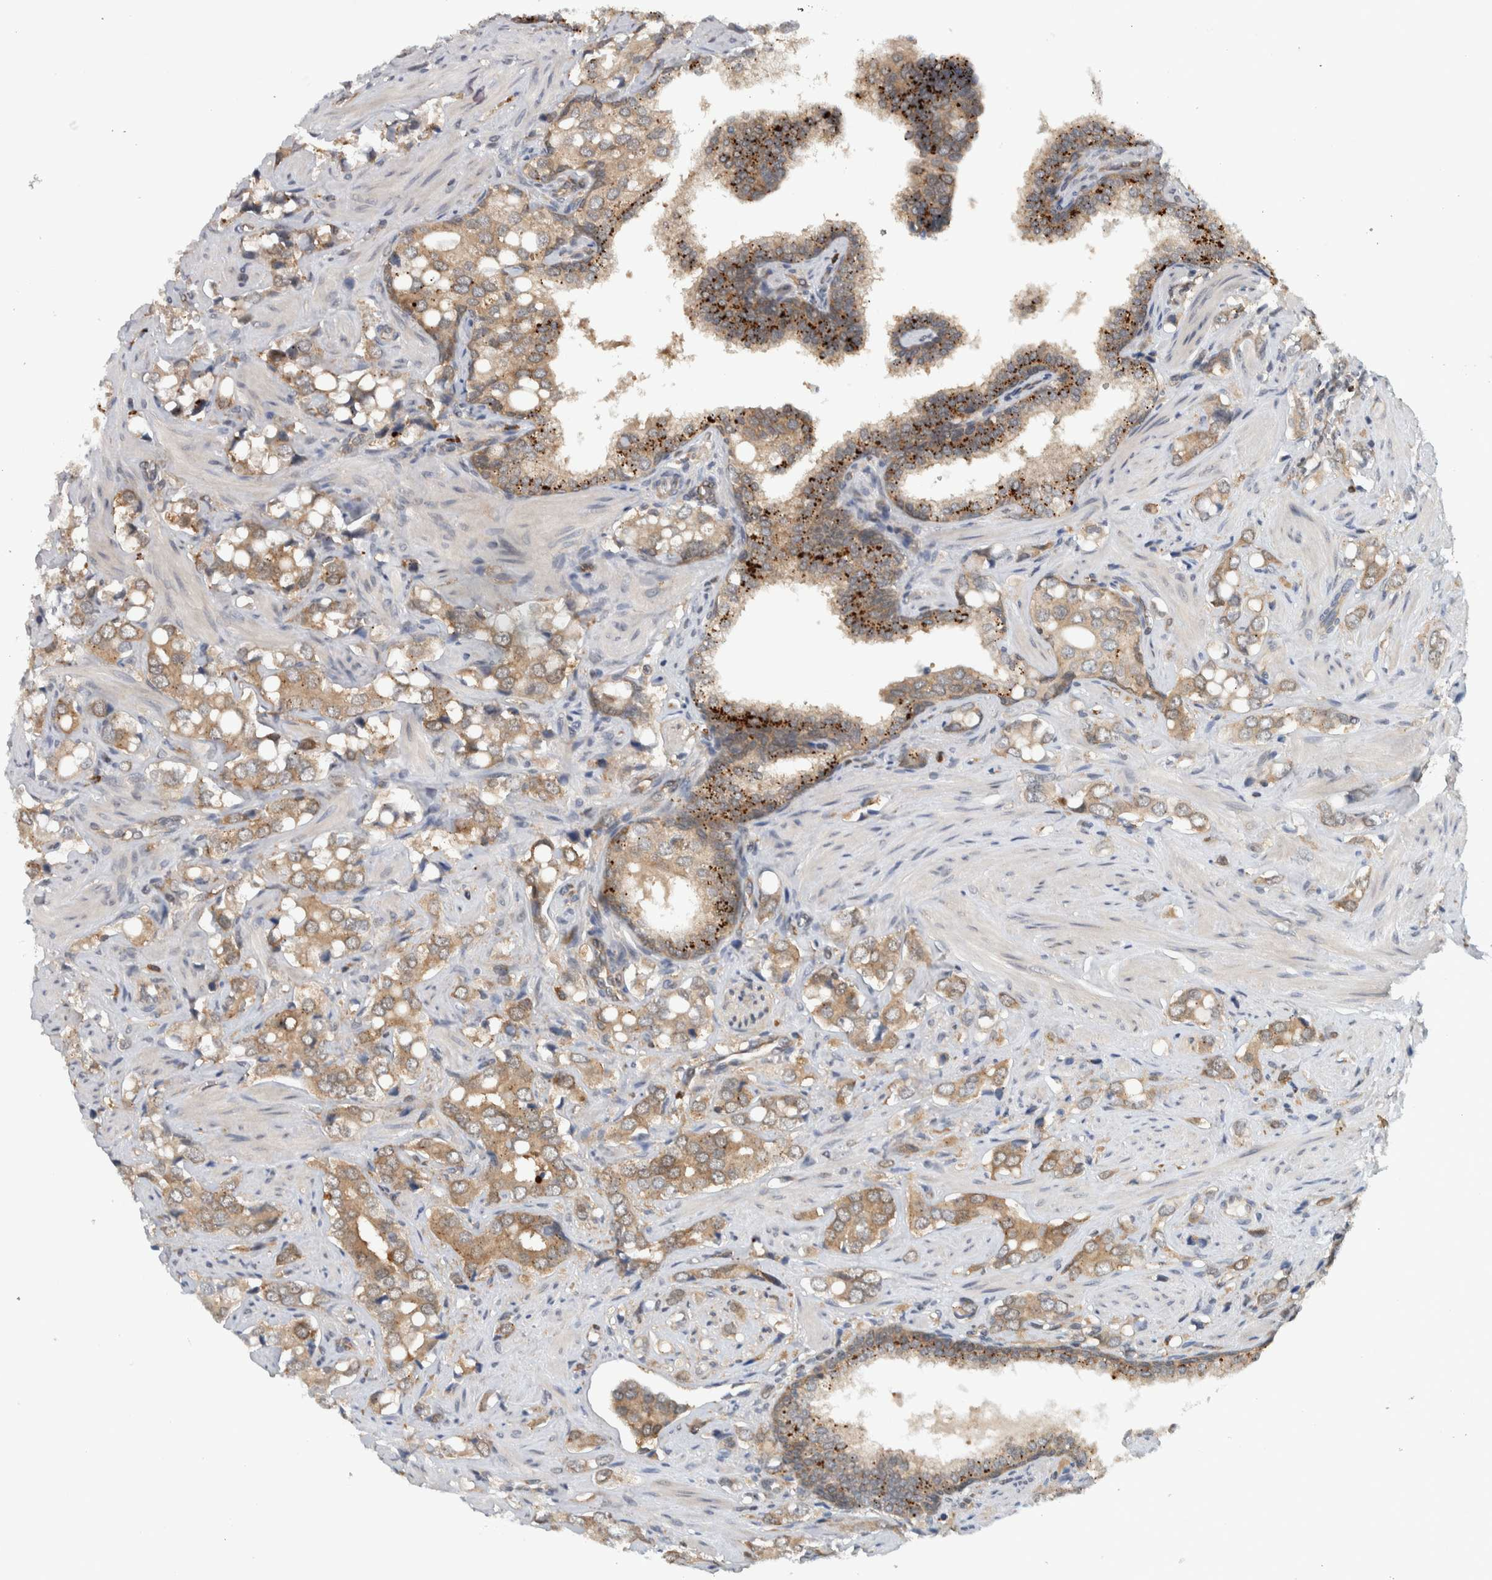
{"staining": {"intensity": "weak", "quantity": ">75%", "location": "cytoplasmic/membranous"}, "tissue": "prostate cancer", "cell_type": "Tumor cells", "image_type": "cancer", "snomed": [{"axis": "morphology", "description": "Adenocarcinoma, High grade"}, {"axis": "topography", "description": "Prostate"}], "caption": "There is low levels of weak cytoplasmic/membranous positivity in tumor cells of prostate high-grade adenocarcinoma, as demonstrated by immunohistochemical staining (brown color).", "gene": "CCDC43", "patient": {"sex": "male", "age": 52}}